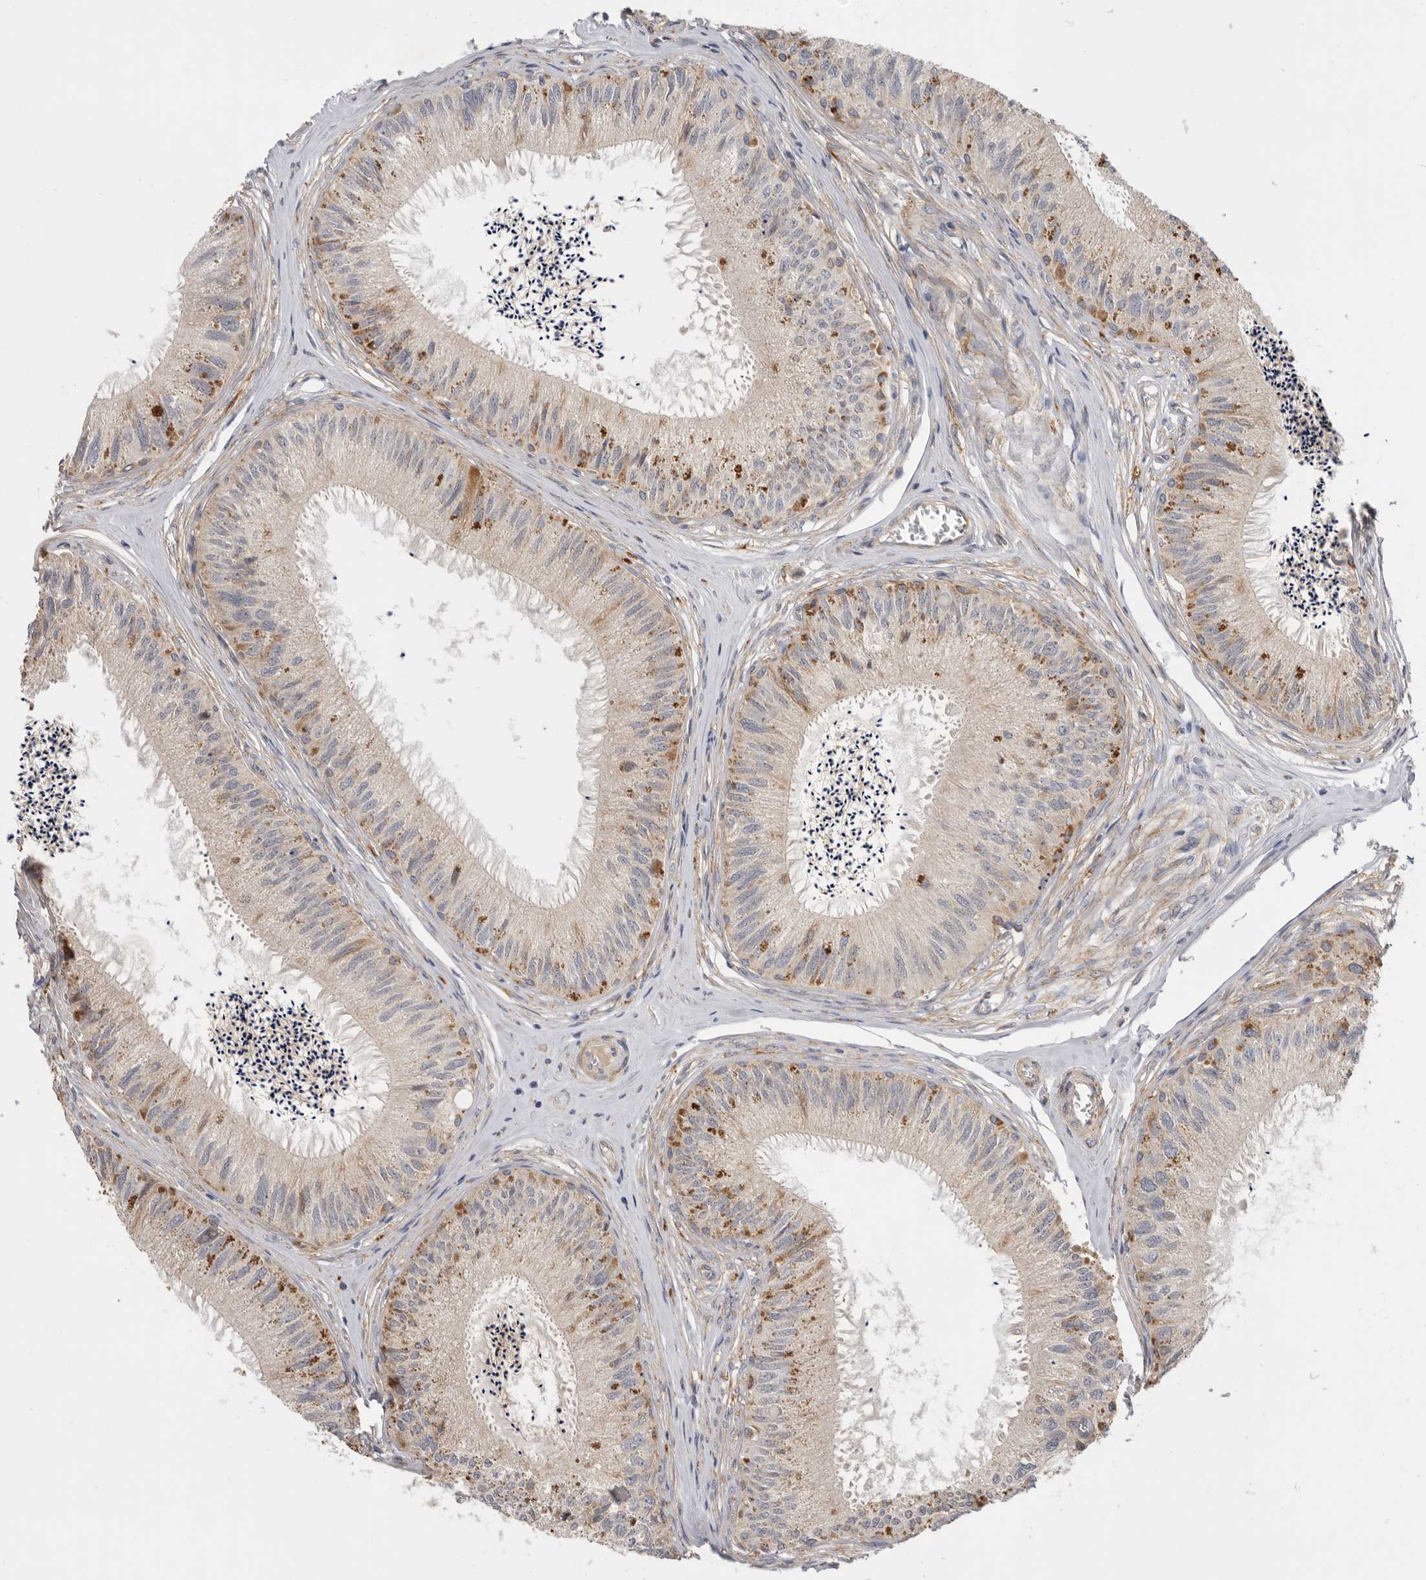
{"staining": {"intensity": "moderate", "quantity": "25%-75%", "location": "cytoplasmic/membranous"}, "tissue": "epididymis", "cell_type": "Glandular cells", "image_type": "normal", "snomed": [{"axis": "morphology", "description": "Normal tissue, NOS"}, {"axis": "topography", "description": "Epididymis"}], "caption": "IHC (DAB (3,3'-diaminobenzidine)) staining of normal human epididymis demonstrates moderate cytoplasmic/membranous protein positivity in approximately 25%-75% of glandular cells. The protein of interest is shown in brown color, while the nuclei are stained blue.", "gene": "MTFR1L", "patient": {"sex": "male", "age": 79}}